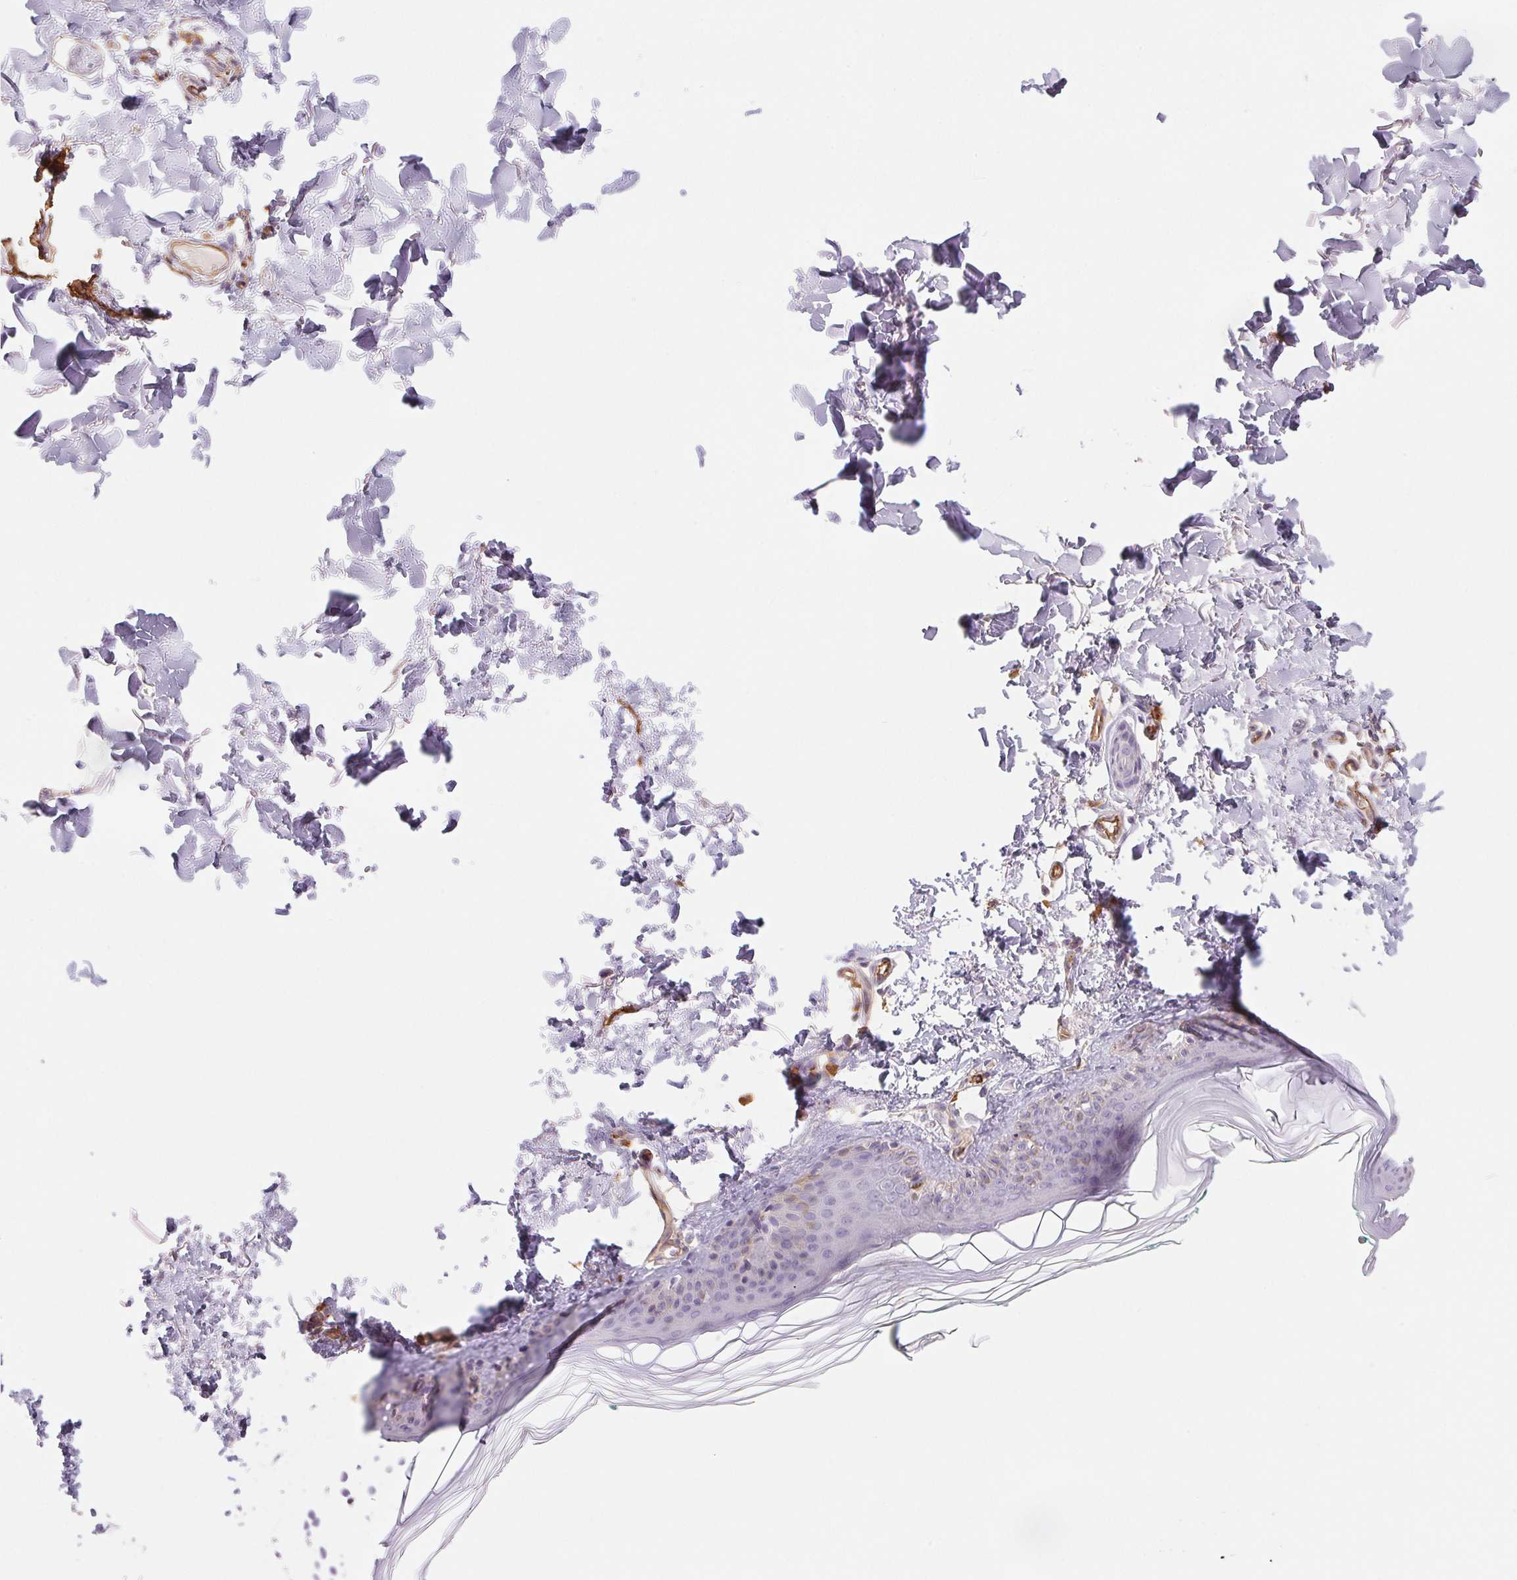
{"staining": {"intensity": "moderate", "quantity": "<25%", "location": "cytoplasmic/membranous"}, "tissue": "skin", "cell_type": "Fibroblasts", "image_type": "normal", "snomed": [{"axis": "morphology", "description": "Normal tissue, NOS"}, {"axis": "topography", "description": "Skin"}, {"axis": "topography", "description": "Peripheral nerve tissue"}], "caption": "Protein staining shows moderate cytoplasmic/membranous expression in about <25% of fibroblasts in unremarkable skin.", "gene": "ANKRD13B", "patient": {"sex": "female", "age": 45}}